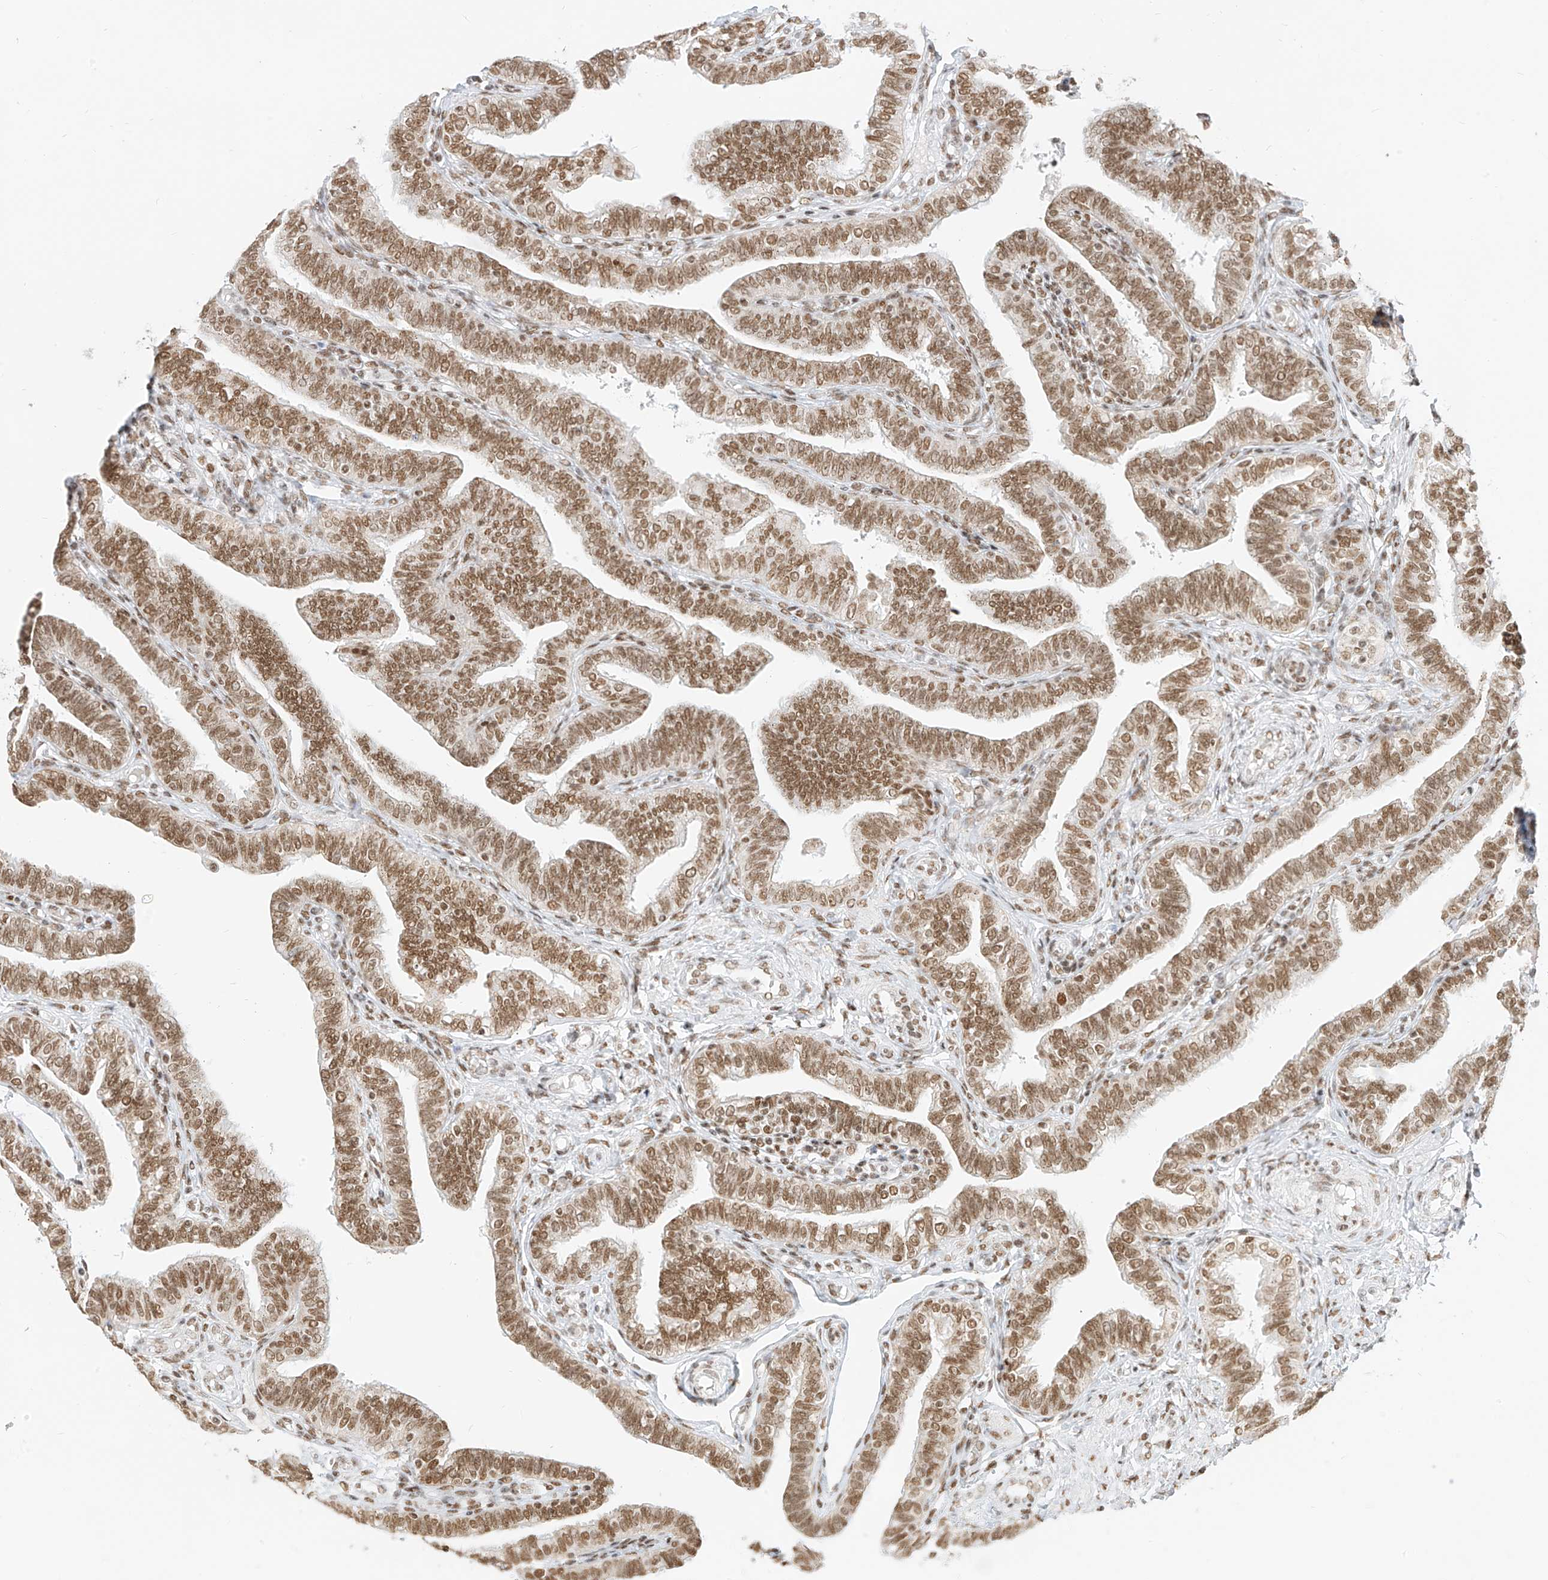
{"staining": {"intensity": "strong", "quantity": ">75%", "location": "nuclear"}, "tissue": "fallopian tube", "cell_type": "Glandular cells", "image_type": "normal", "snomed": [{"axis": "morphology", "description": "Normal tissue, NOS"}, {"axis": "topography", "description": "Fallopian tube"}], "caption": "Human fallopian tube stained with a brown dye shows strong nuclear positive expression in approximately >75% of glandular cells.", "gene": "SMARCA2", "patient": {"sex": "female", "age": 39}}